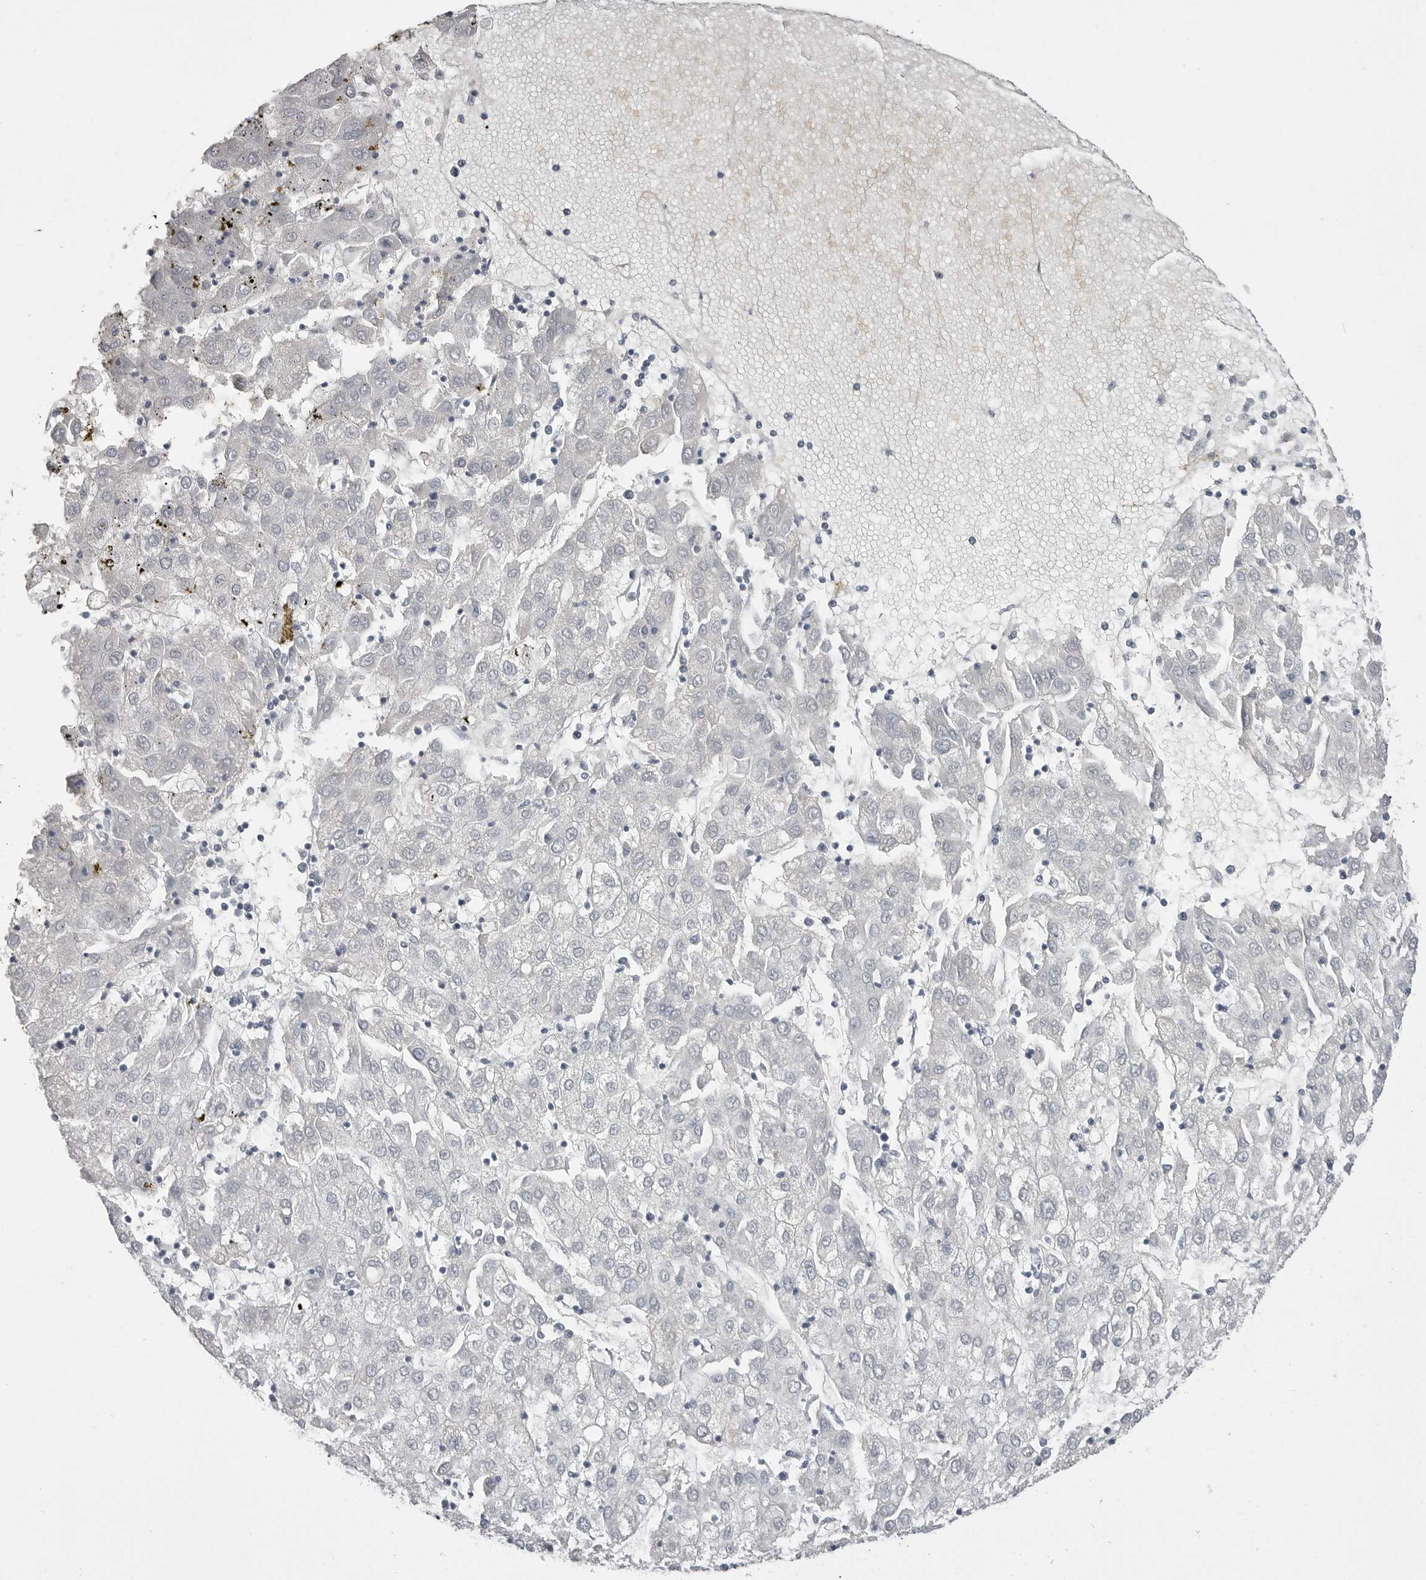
{"staining": {"intensity": "negative", "quantity": "none", "location": "none"}, "tissue": "liver cancer", "cell_type": "Tumor cells", "image_type": "cancer", "snomed": [{"axis": "morphology", "description": "Carcinoma, Hepatocellular, NOS"}, {"axis": "topography", "description": "Liver"}], "caption": "Immunohistochemistry of human hepatocellular carcinoma (liver) reveals no positivity in tumor cells. Brightfield microscopy of immunohistochemistry stained with DAB (brown) and hematoxylin (blue), captured at high magnification.", "gene": "CPB1", "patient": {"sex": "male", "age": 72}}